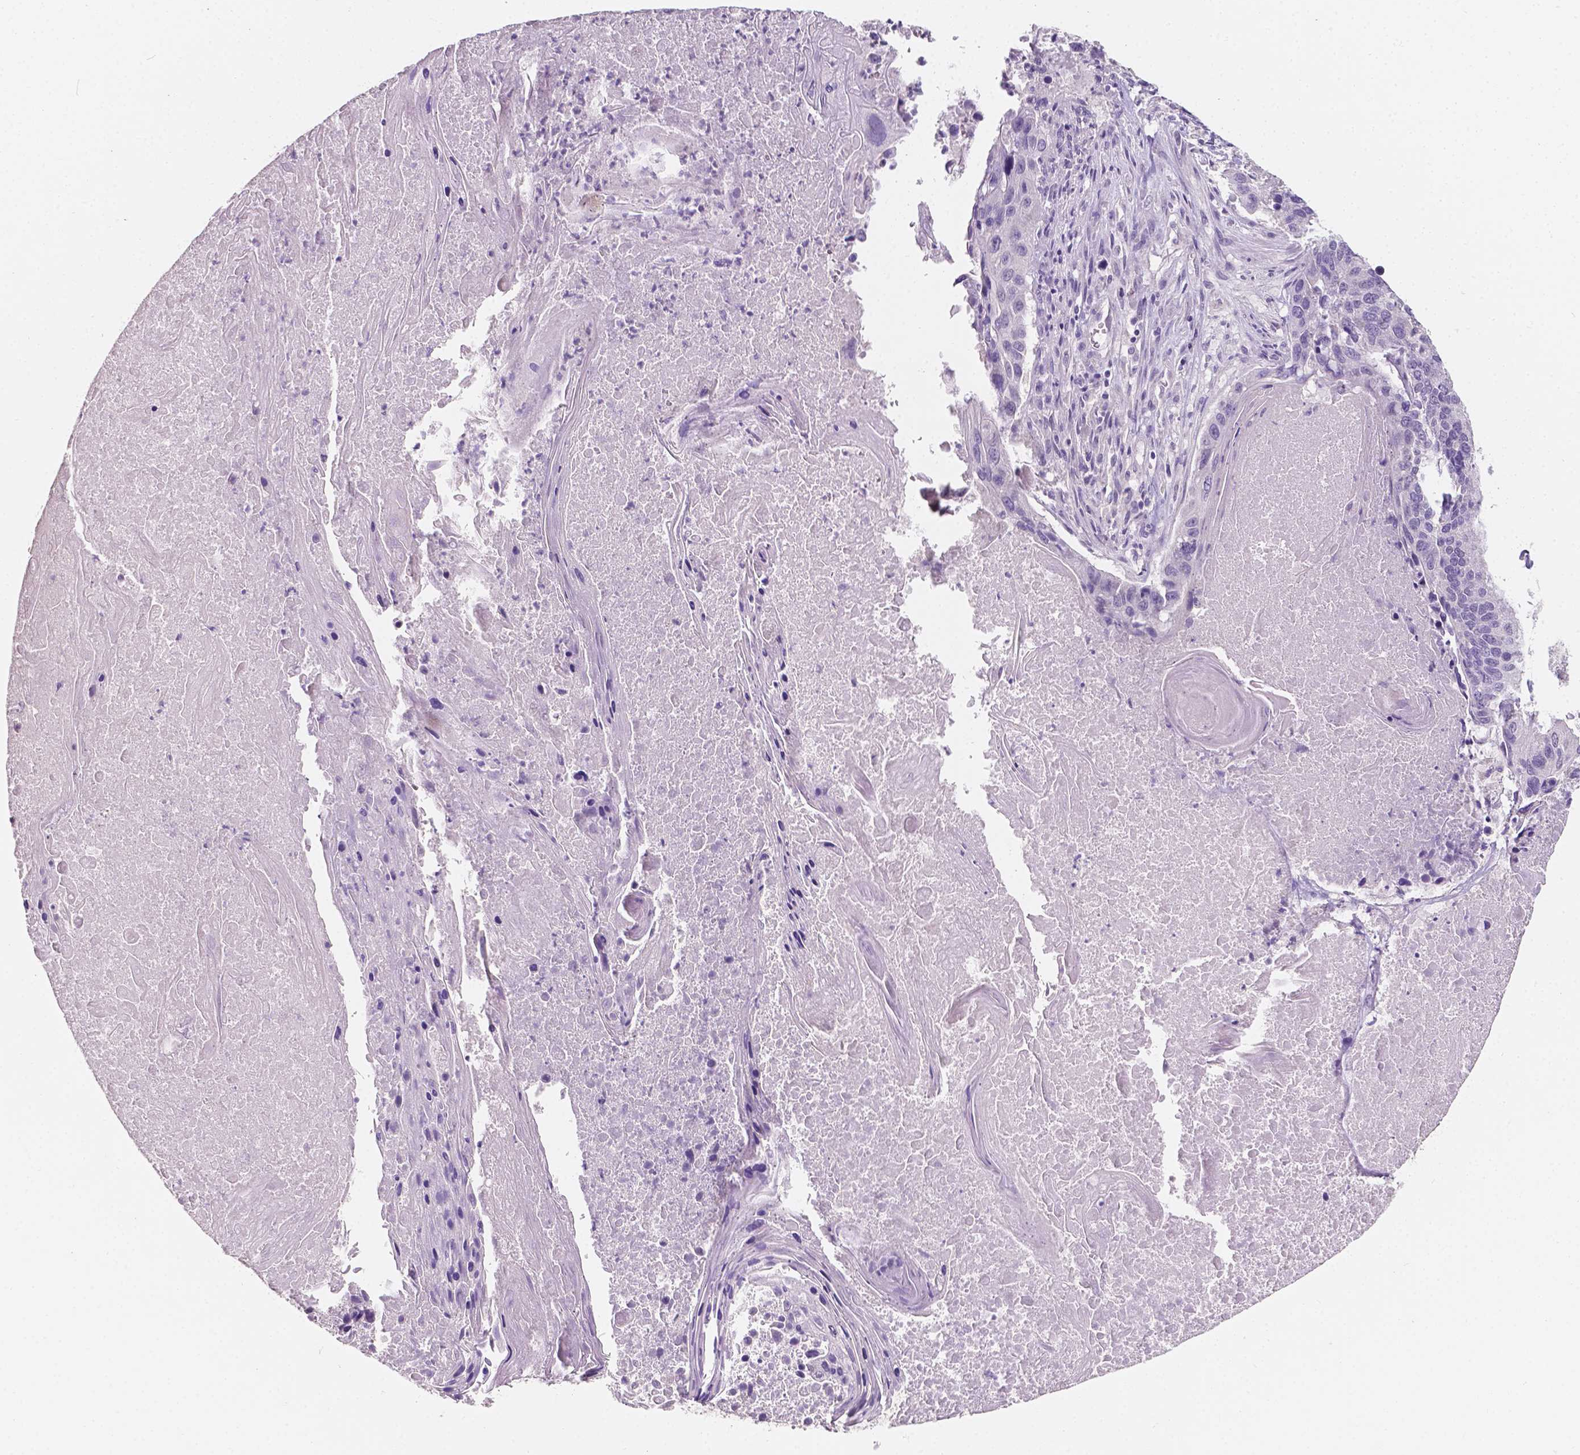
{"staining": {"intensity": "negative", "quantity": "none", "location": "none"}, "tissue": "lung cancer", "cell_type": "Tumor cells", "image_type": "cancer", "snomed": [{"axis": "morphology", "description": "Squamous cell carcinoma, NOS"}, {"axis": "topography", "description": "Lung"}], "caption": "This is a image of immunohistochemistry (IHC) staining of lung cancer (squamous cell carcinoma), which shows no positivity in tumor cells. The staining is performed using DAB (3,3'-diaminobenzidine) brown chromogen with nuclei counter-stained in using hematoxylin.", "gene": "TAL1", "patient": {"sex": "male", "age": 73}}